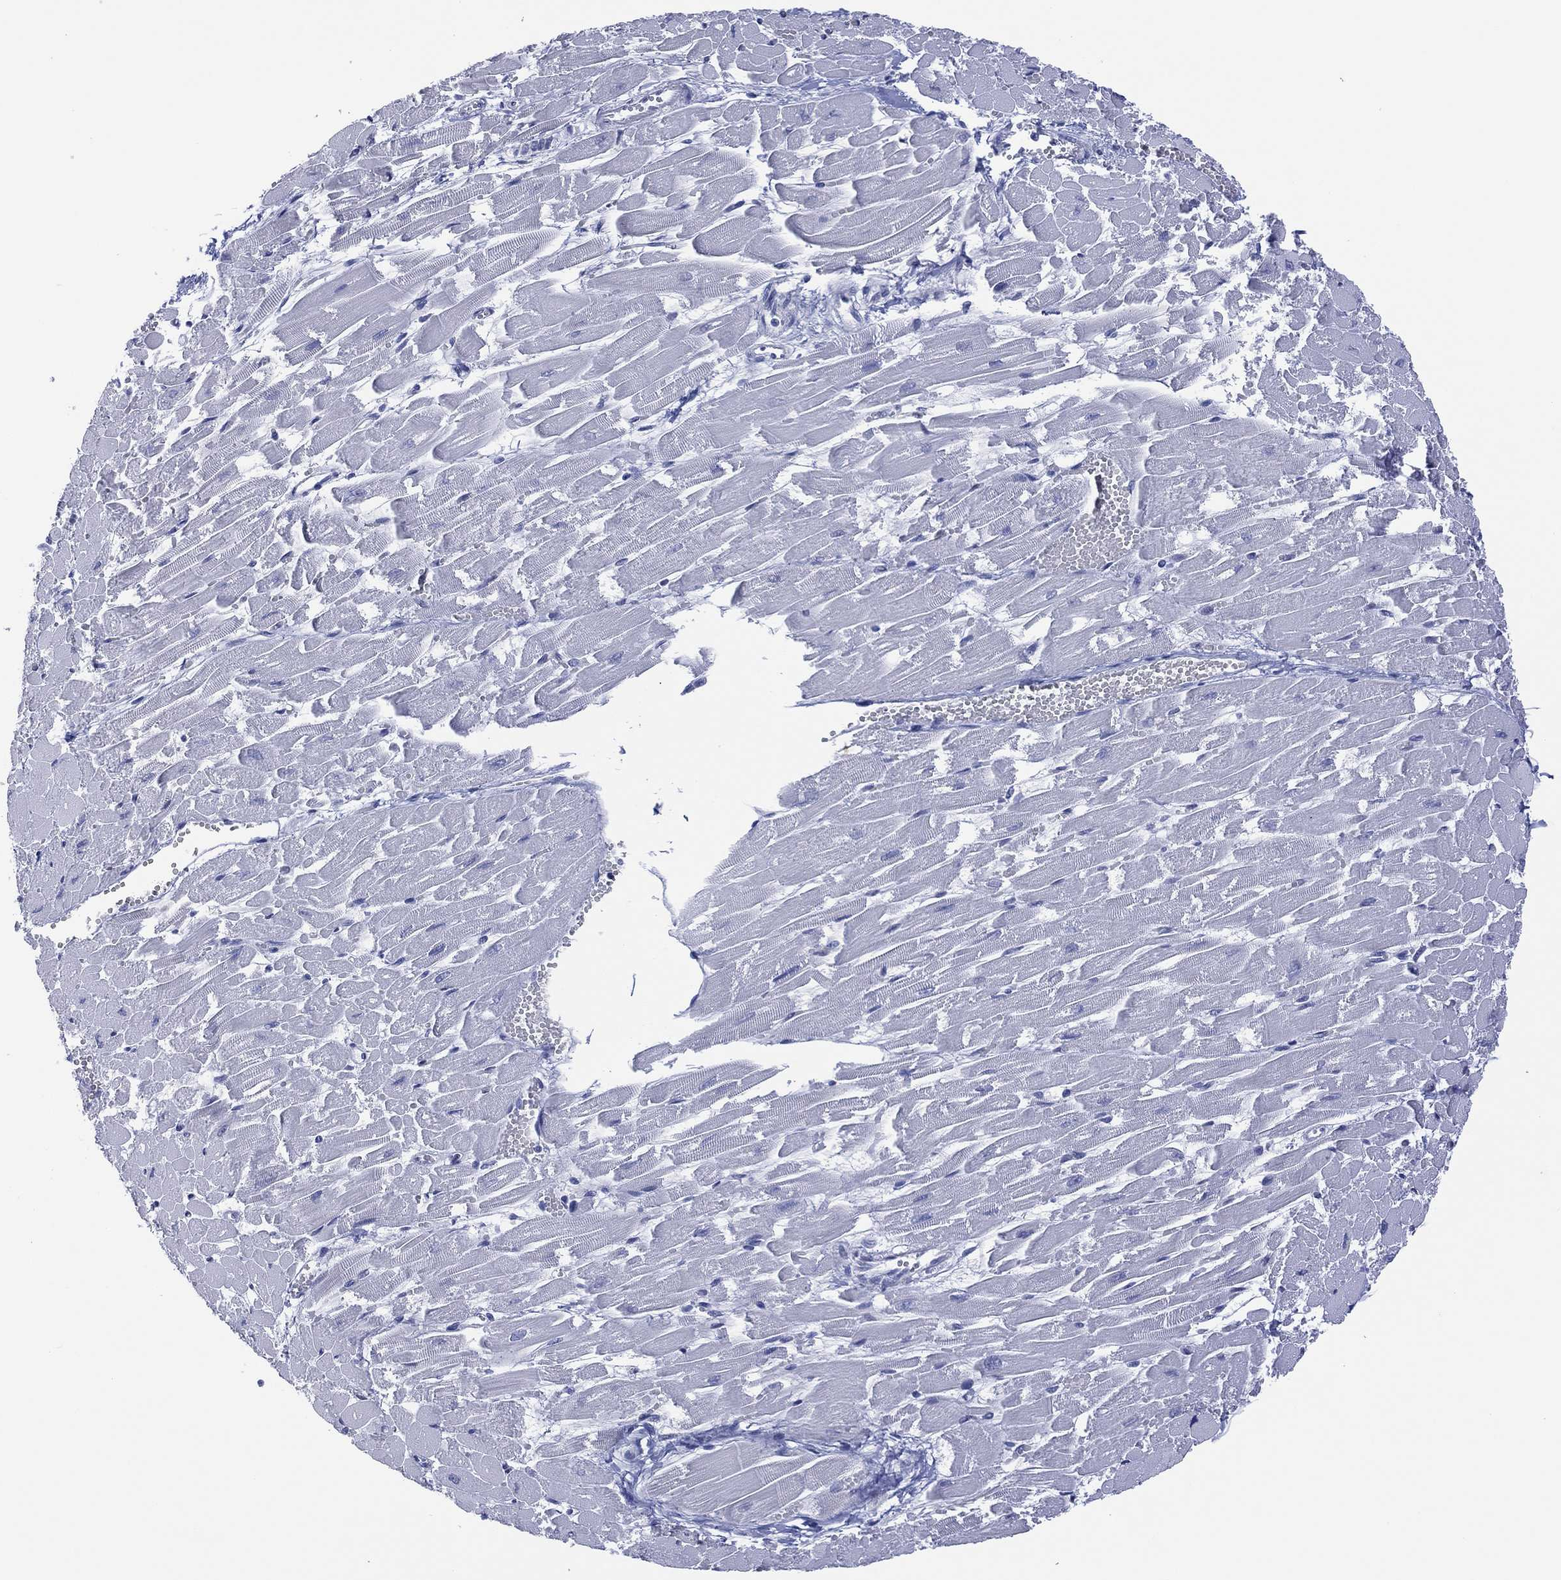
{"staining": {"intensity": "negative", "quantity": "none", "location": "none"}, "tissue": "heart muscle", "cell_type": "Cardiomyocytes", "image_type": "normal", "snomed": [{"axis": "morphology", "description": "Normal tissue, NOS"}, {"axis": "topography", "description": "Heart"}], "caption": "High power microscopy micrograph of an immunohistochemistry micrograph of normal heart muscle, revealing no significant positivity in cardiomyocytes. (DAB (3,3'-diaminobenzidine) immunohistochemistry visualized using brightfield microscopy, high magnification).", "gene": "UTF1", "patient": {"sex": "female", "age": 52}}